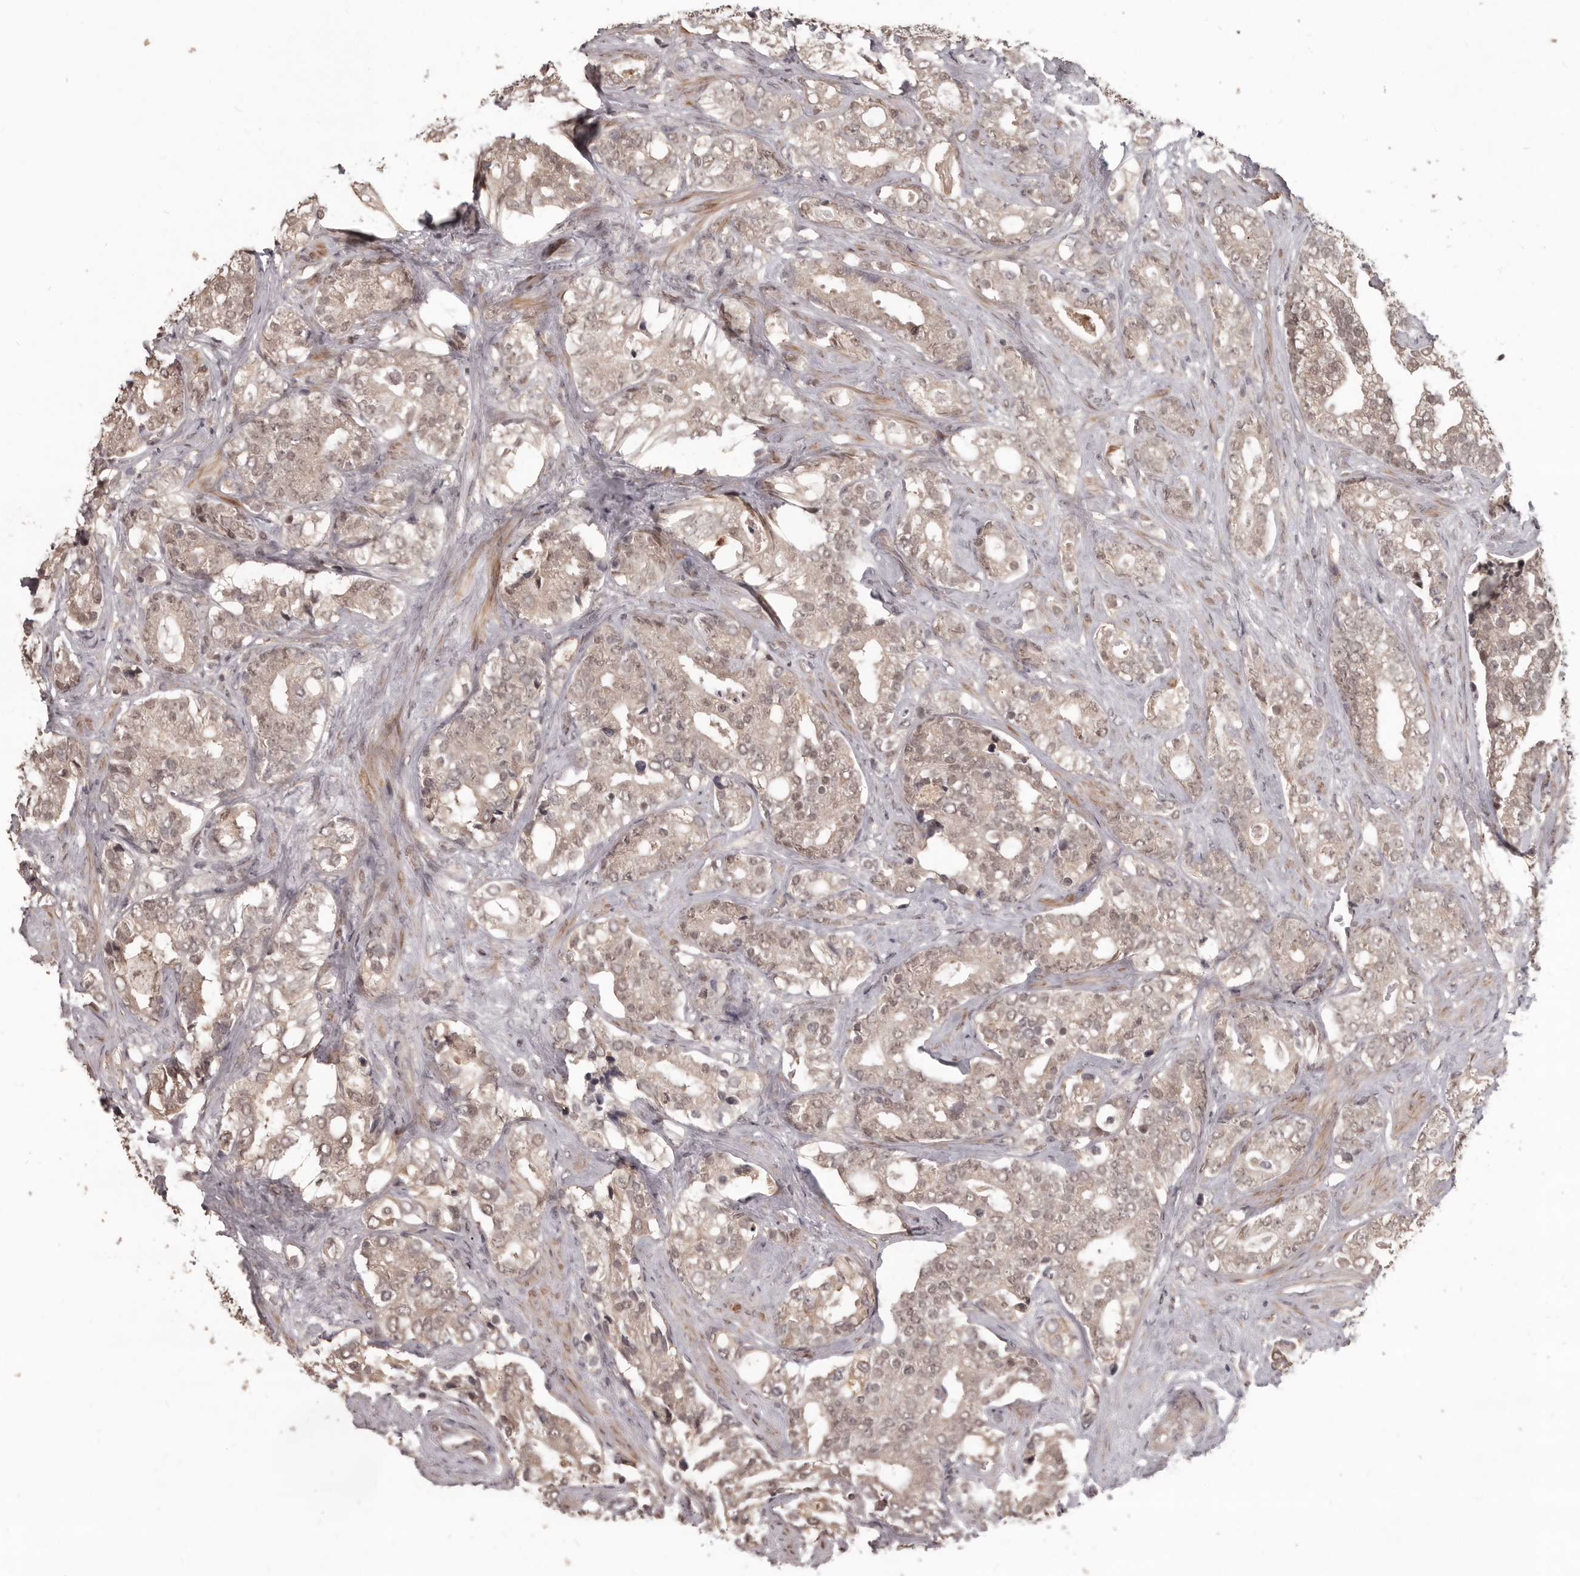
{"staining": {"intensity": "weak", "quantity": ">75%", "location": "cytoplasmic/membranous,nuclear"}, "tissue": "prostate cancer", "cell_type": "Tumor cells", "image_type": "cancer", "snomed": [{"axis": "morphology", "description": "Adenocarcinoma, High grade"}, {"axis": "topography", "description": "Prostate and seminal vesicle, NOS"}], "caption": "IHC of human prostate cancer reveals low levels of weak cytoplasmic/membranous and nuclear positivity in approximately >75% of tumor cells. The protein of interest is stained brown, and the nuclei are stained in blue (DAB IHC with brightfield microscopy, high magnification).", "gene": "ZFP14", "patient": {"sex": "male", "age": 67}}